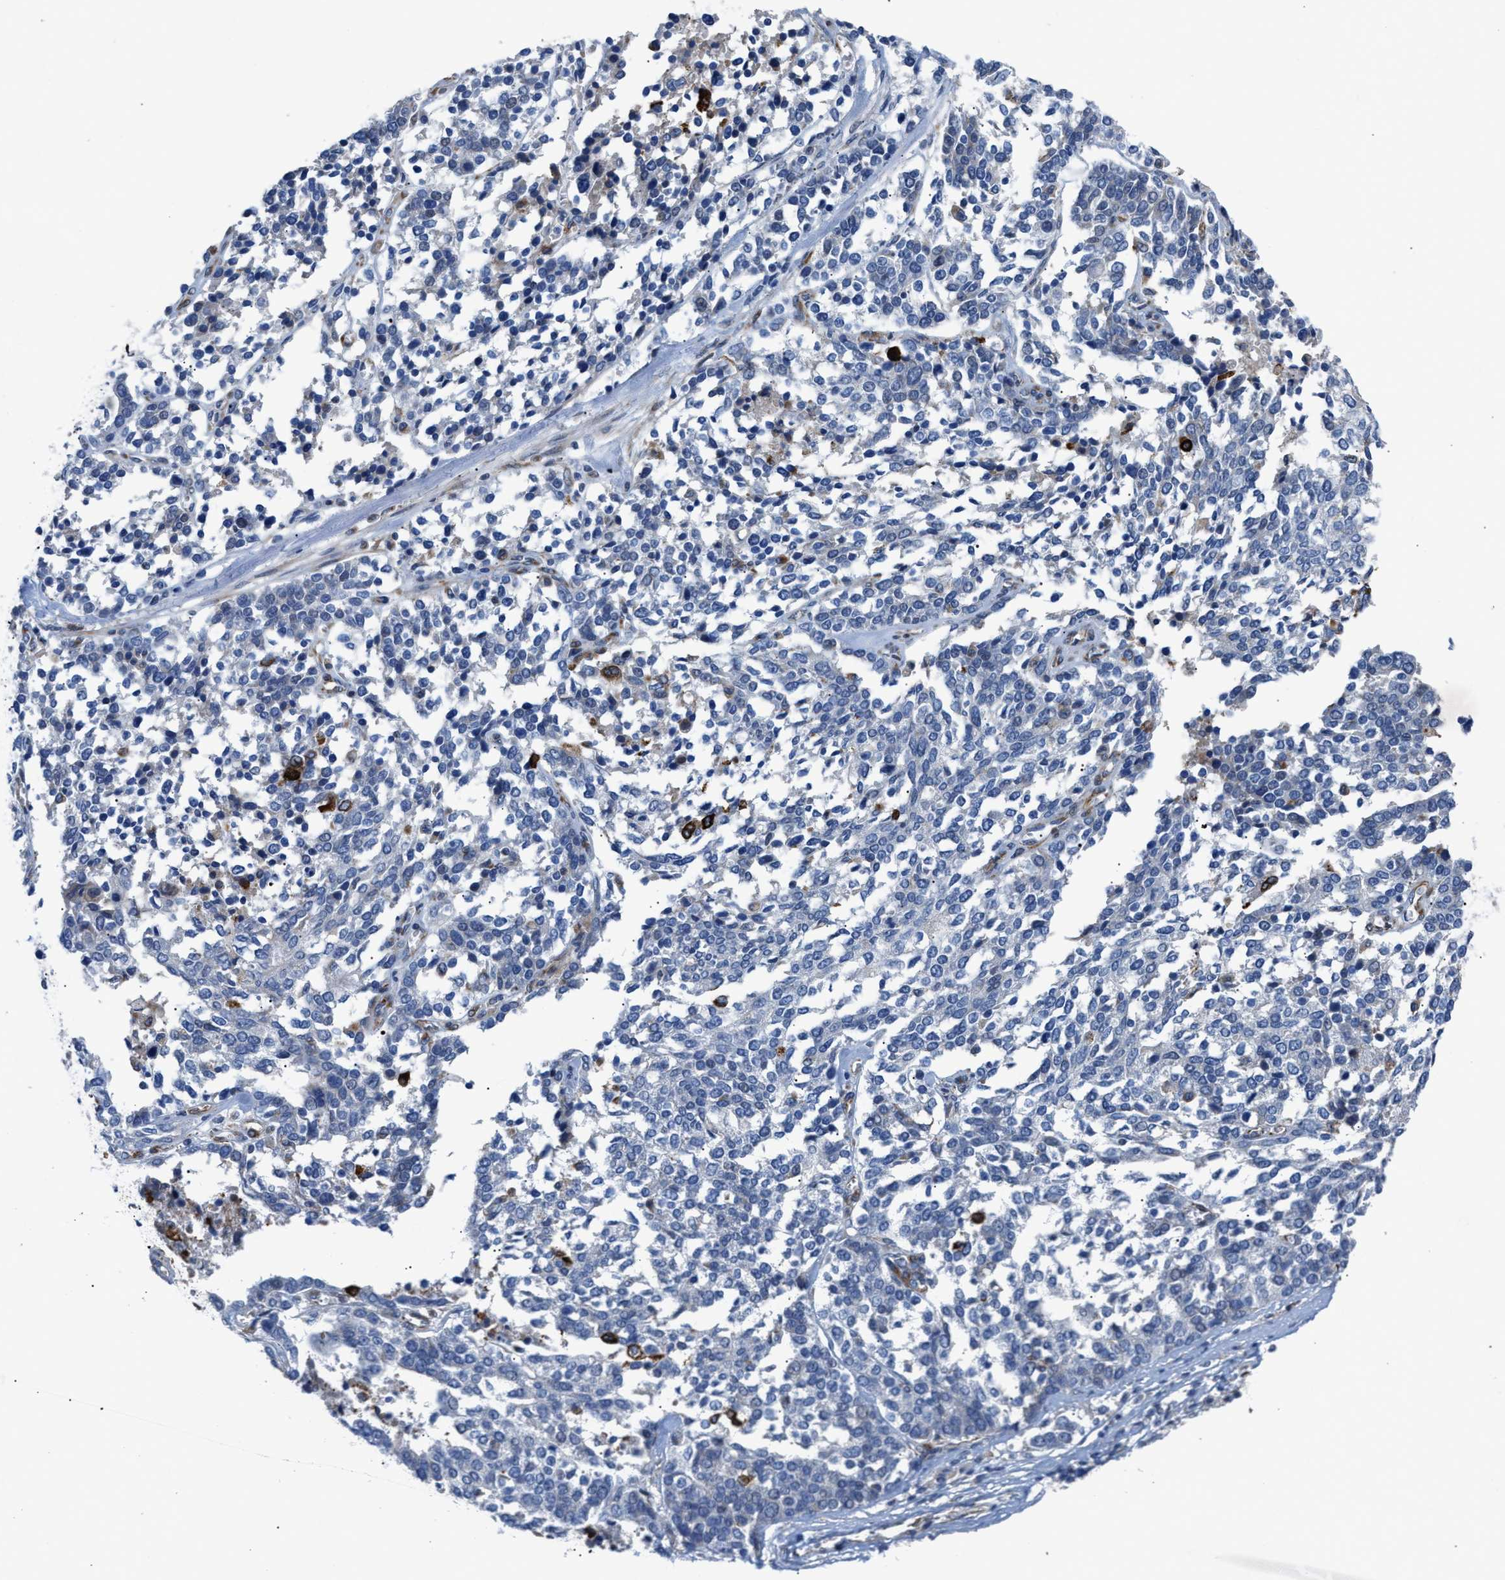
{"staining": {"intensity": "strong", "quantity": "<25%", "location": "cytoplasmic/membranous"}, "tissue": "ovarian cancer", "cell_type": "Tumor cells", "image_type": "cancer", "snomed": [{"axis": "morphology", "description": "Cystadenocarcinoma, serous, NOS"}, {"axis": "topography", "description": "Ovary"}], "caption": "A high-resolution micrograph shows immunohistochemistry (IHC) staining of serous cystadenocarcinoma (ovarian), which shows strong cytoplasmic/membranous staining in approximately <25% of tumor cells. The staining is performed using DAB (3,3'-diaminobenzidine) brown chromogen to label protein expression. The nuclei are counter-stained blue using hematoxylin.", "gene": "TFPI", "patient": {"sex": "female", "age": 44}}